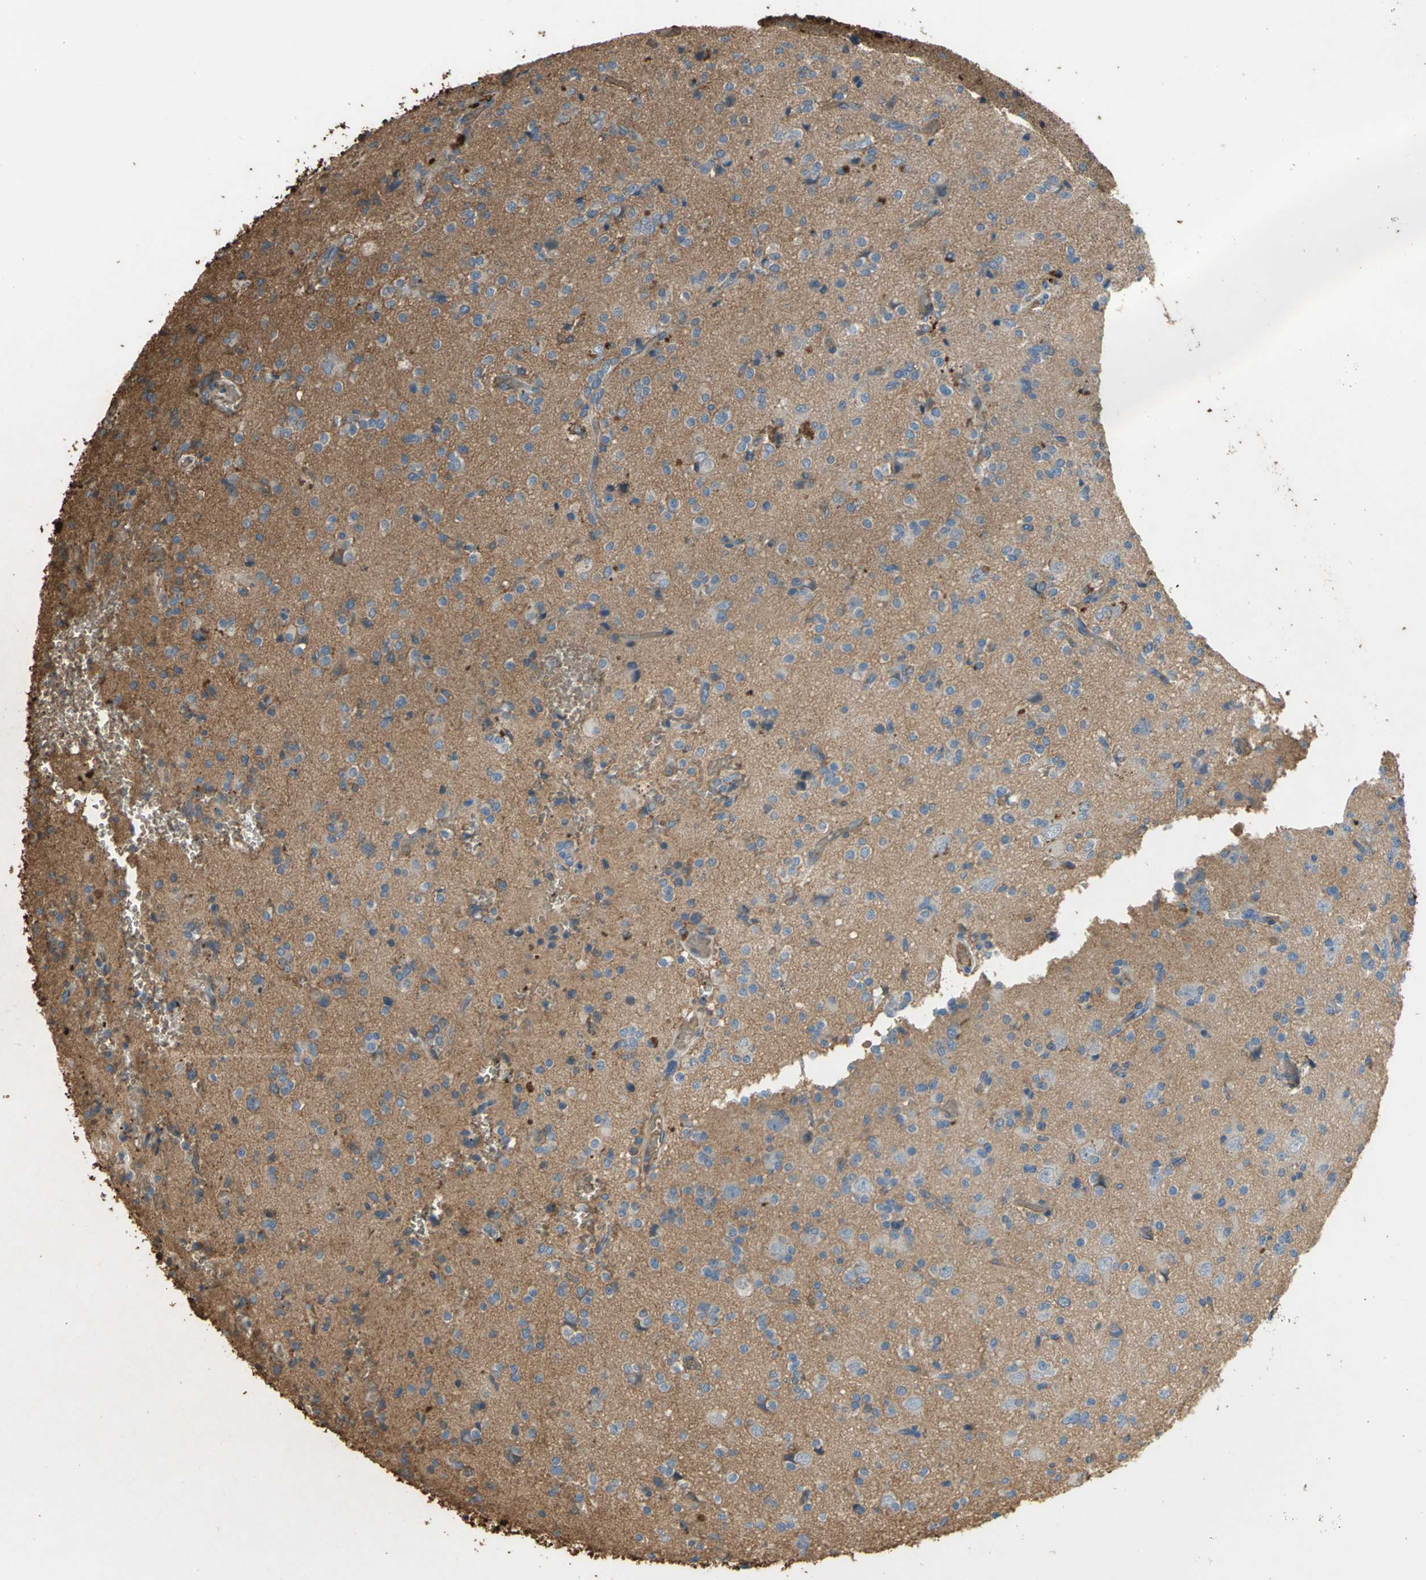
{"staining": {"intensity": "strong", "quantity": ">75%", "location": "cytoplasmic/membranous"}, "tissue": "glioma", "cell_type": "Tumor cells", "image_type": "cancer", "snomed": [{"axis": "morphology", "description": "Glioma, malignant, High grade"}, {"axis": "topography", "description": "Brain"}], "caption": "The photomicrograph demonstrates staining of malignant glioma (high-grade), revealing strong cytoplasmic/membranous protein positivity (brown color) within tumor cells.", "gene": "TREM1", "patient": {"sex": "male", "age": 47}}